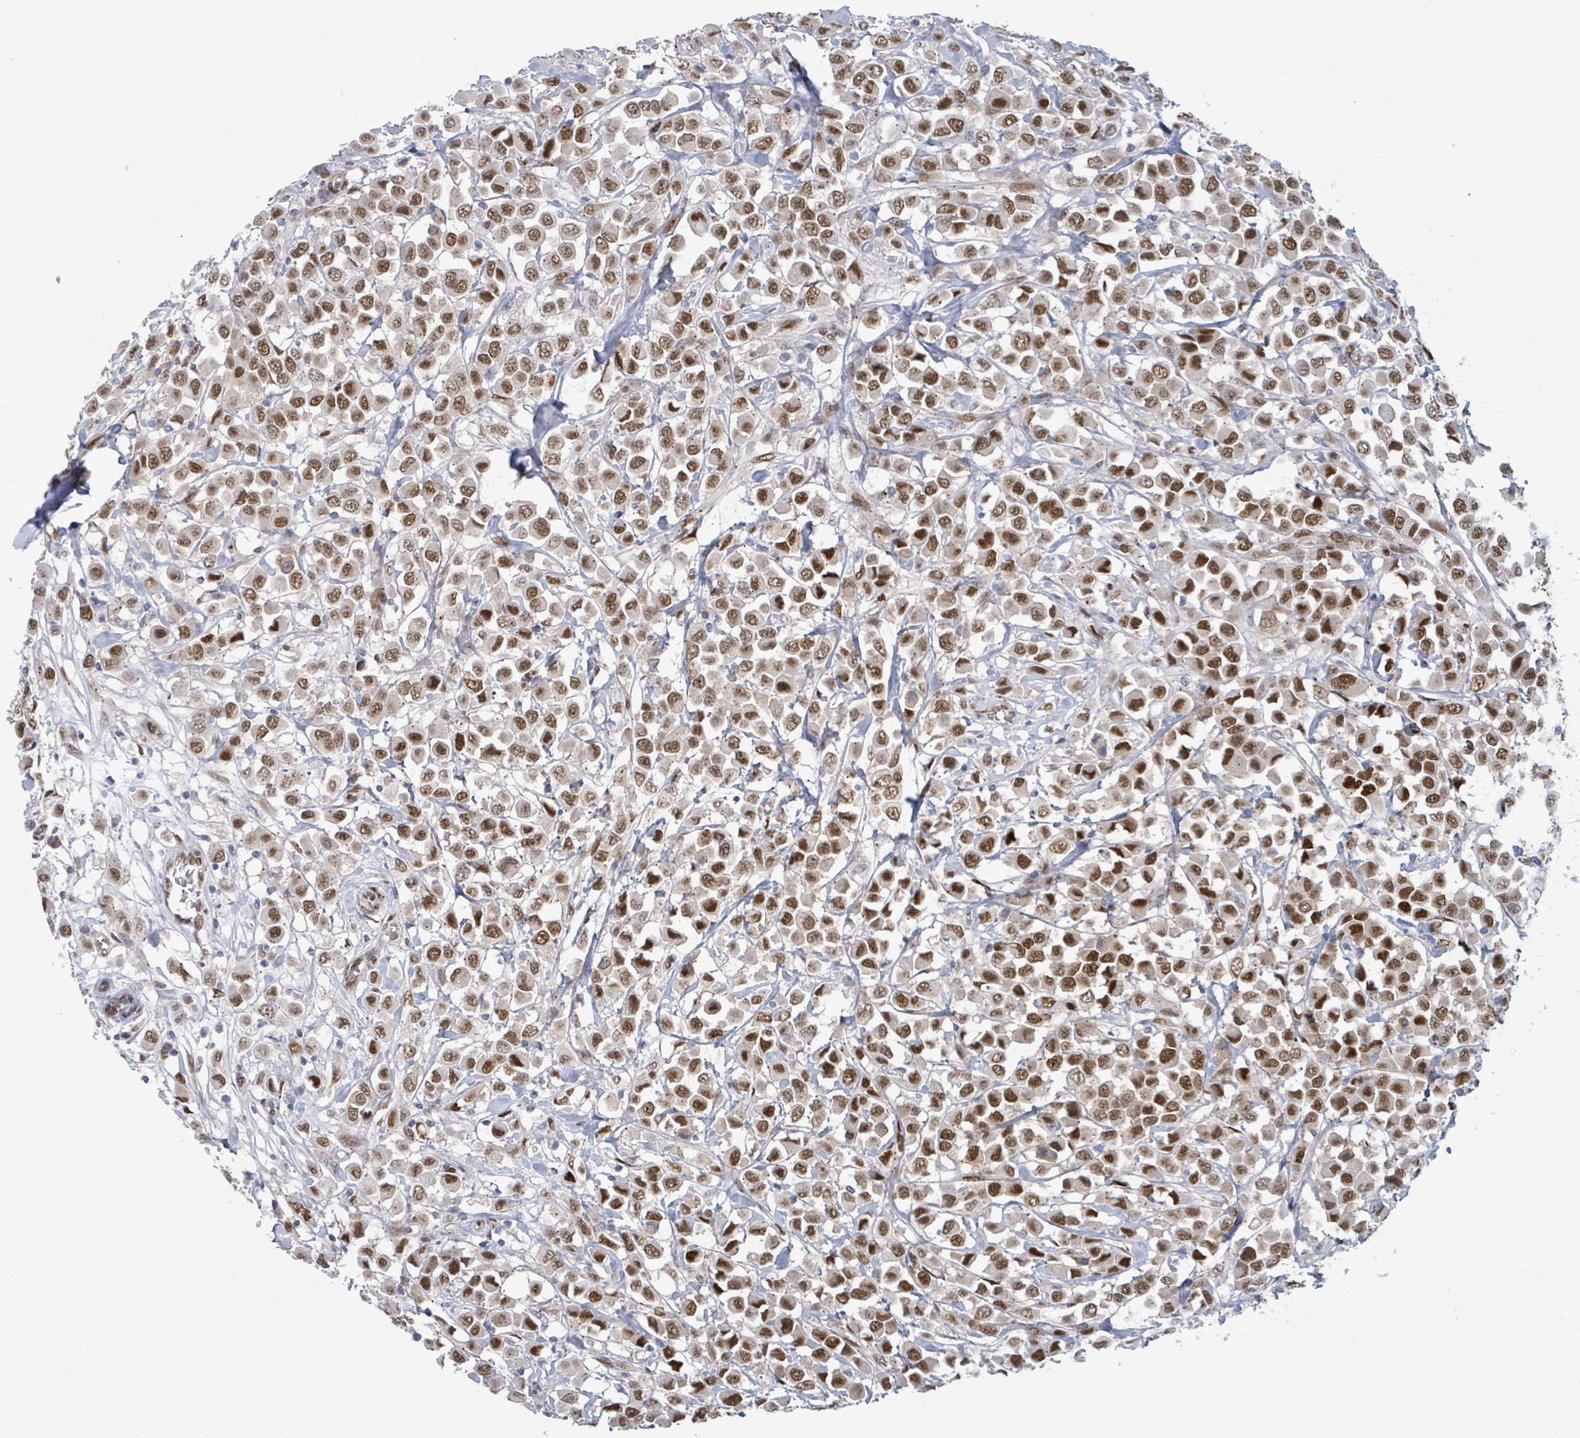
{"staining": {"intensity": "moderate", "quantity": ">75%", "location": "nuclear"}, "tissue": "breast cancer", "cell_type": "Tumor cells", "image_type": "cancer", "snomed": [{"axis": "morphology", "description": "Duct carcinoma"}, {"axis": "topography", "description": "Breast"}], "caption": "A brown stain shows moderate nuclear staining of a protein in human breast cancer tumor cells.", "gene": "TUSC1", "patient": {"sex": "female", "age": 61}}